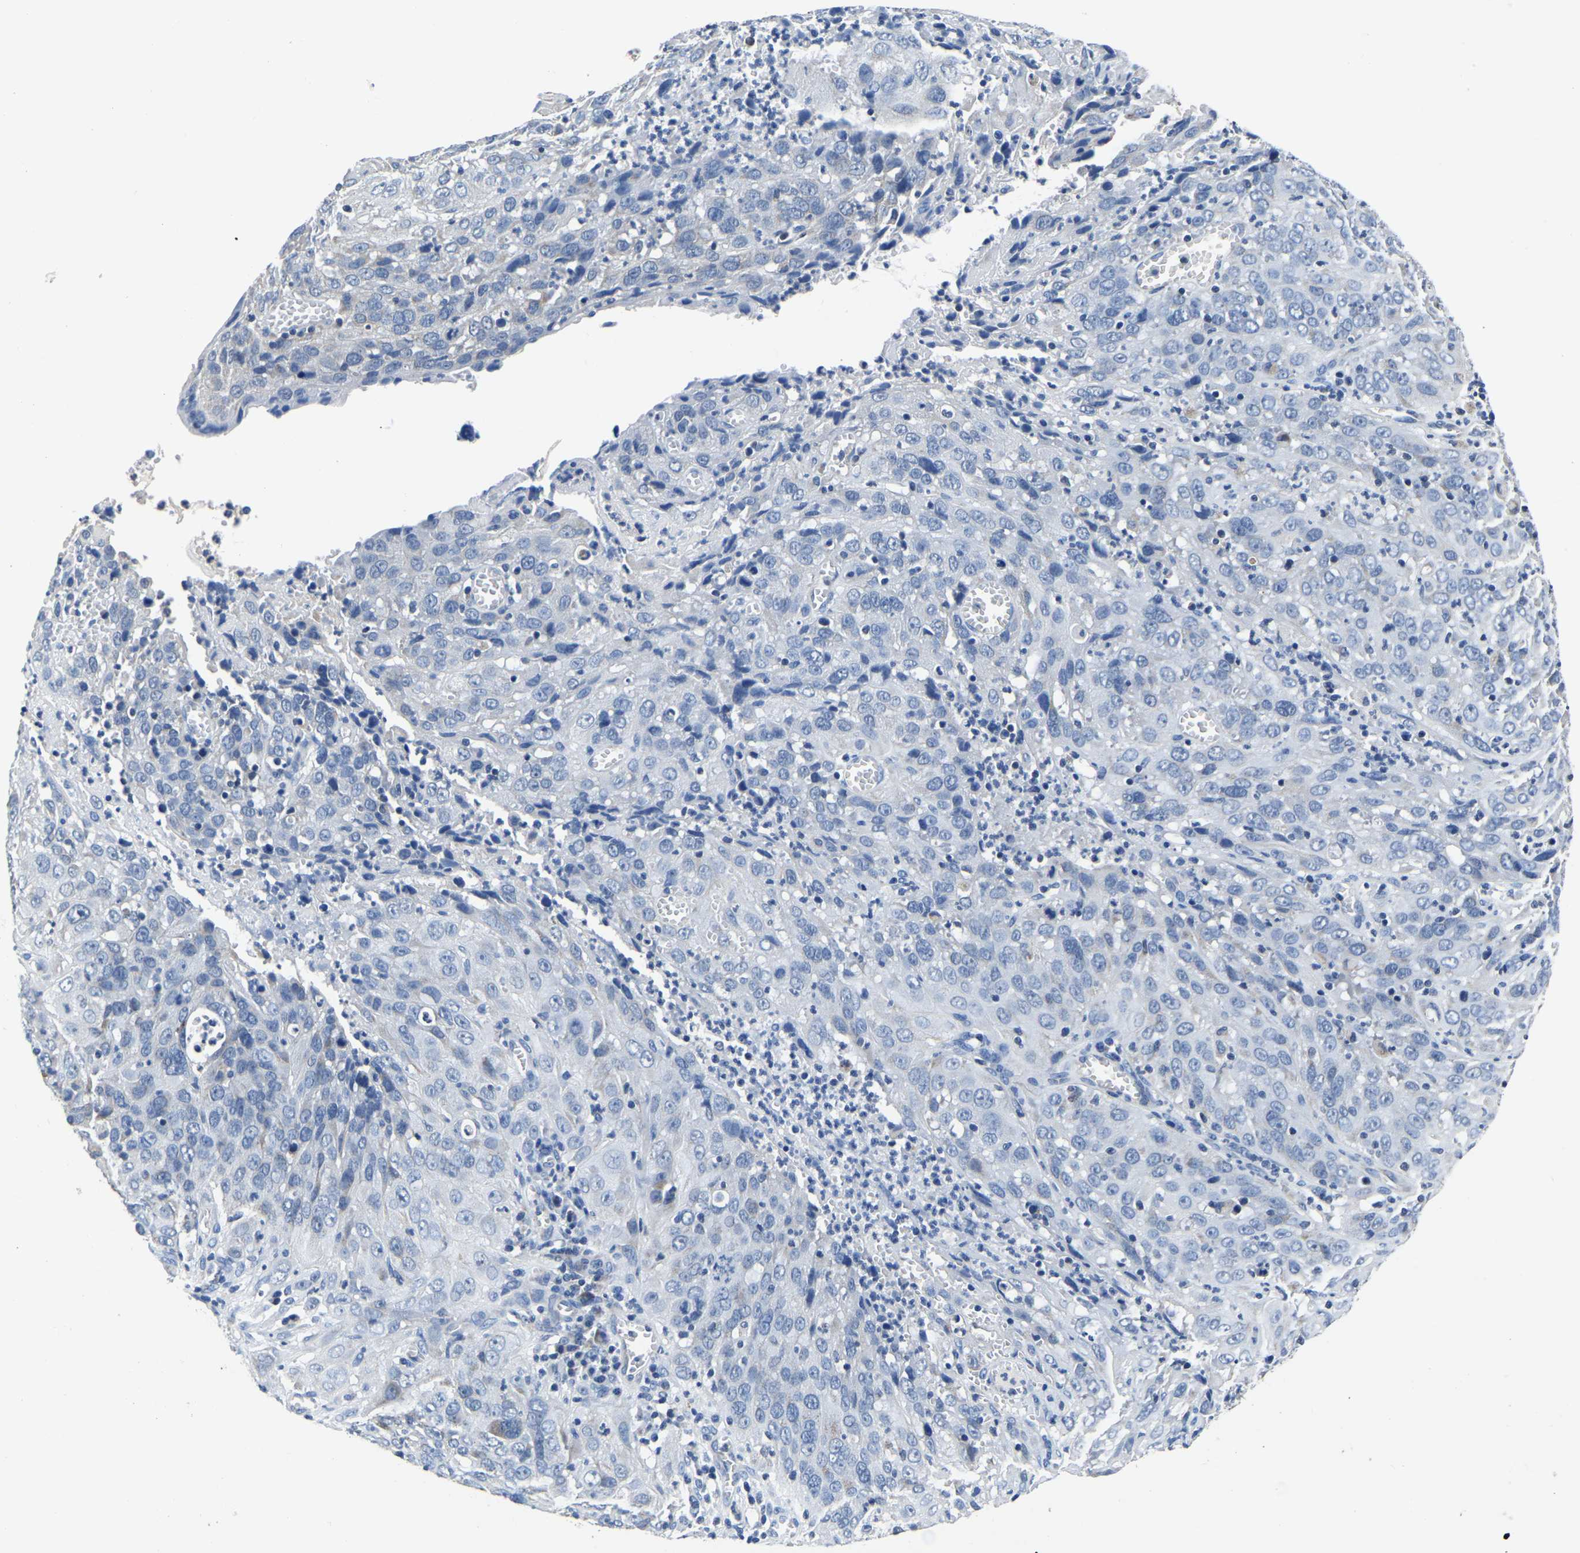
{"staining": {"intensity": "negative", "quantity": "none", "location": "none"}, "tissue": "cervical cancer", "cell_type": "Tumor cells", "image_type": "cancer", "snomed": [{"axis": "morphology", "description": "Squamous cell carcinoma, NOS"}, {"axis": "topography", "description": "Cervix"}], "caption": "Immunohistochemical staining of human cervical cancer (squamous cell carcinoma) displays no significant staining in tumor cells.", "gene": "FGD5", "patient": {"sex": "female", "age": 32}}